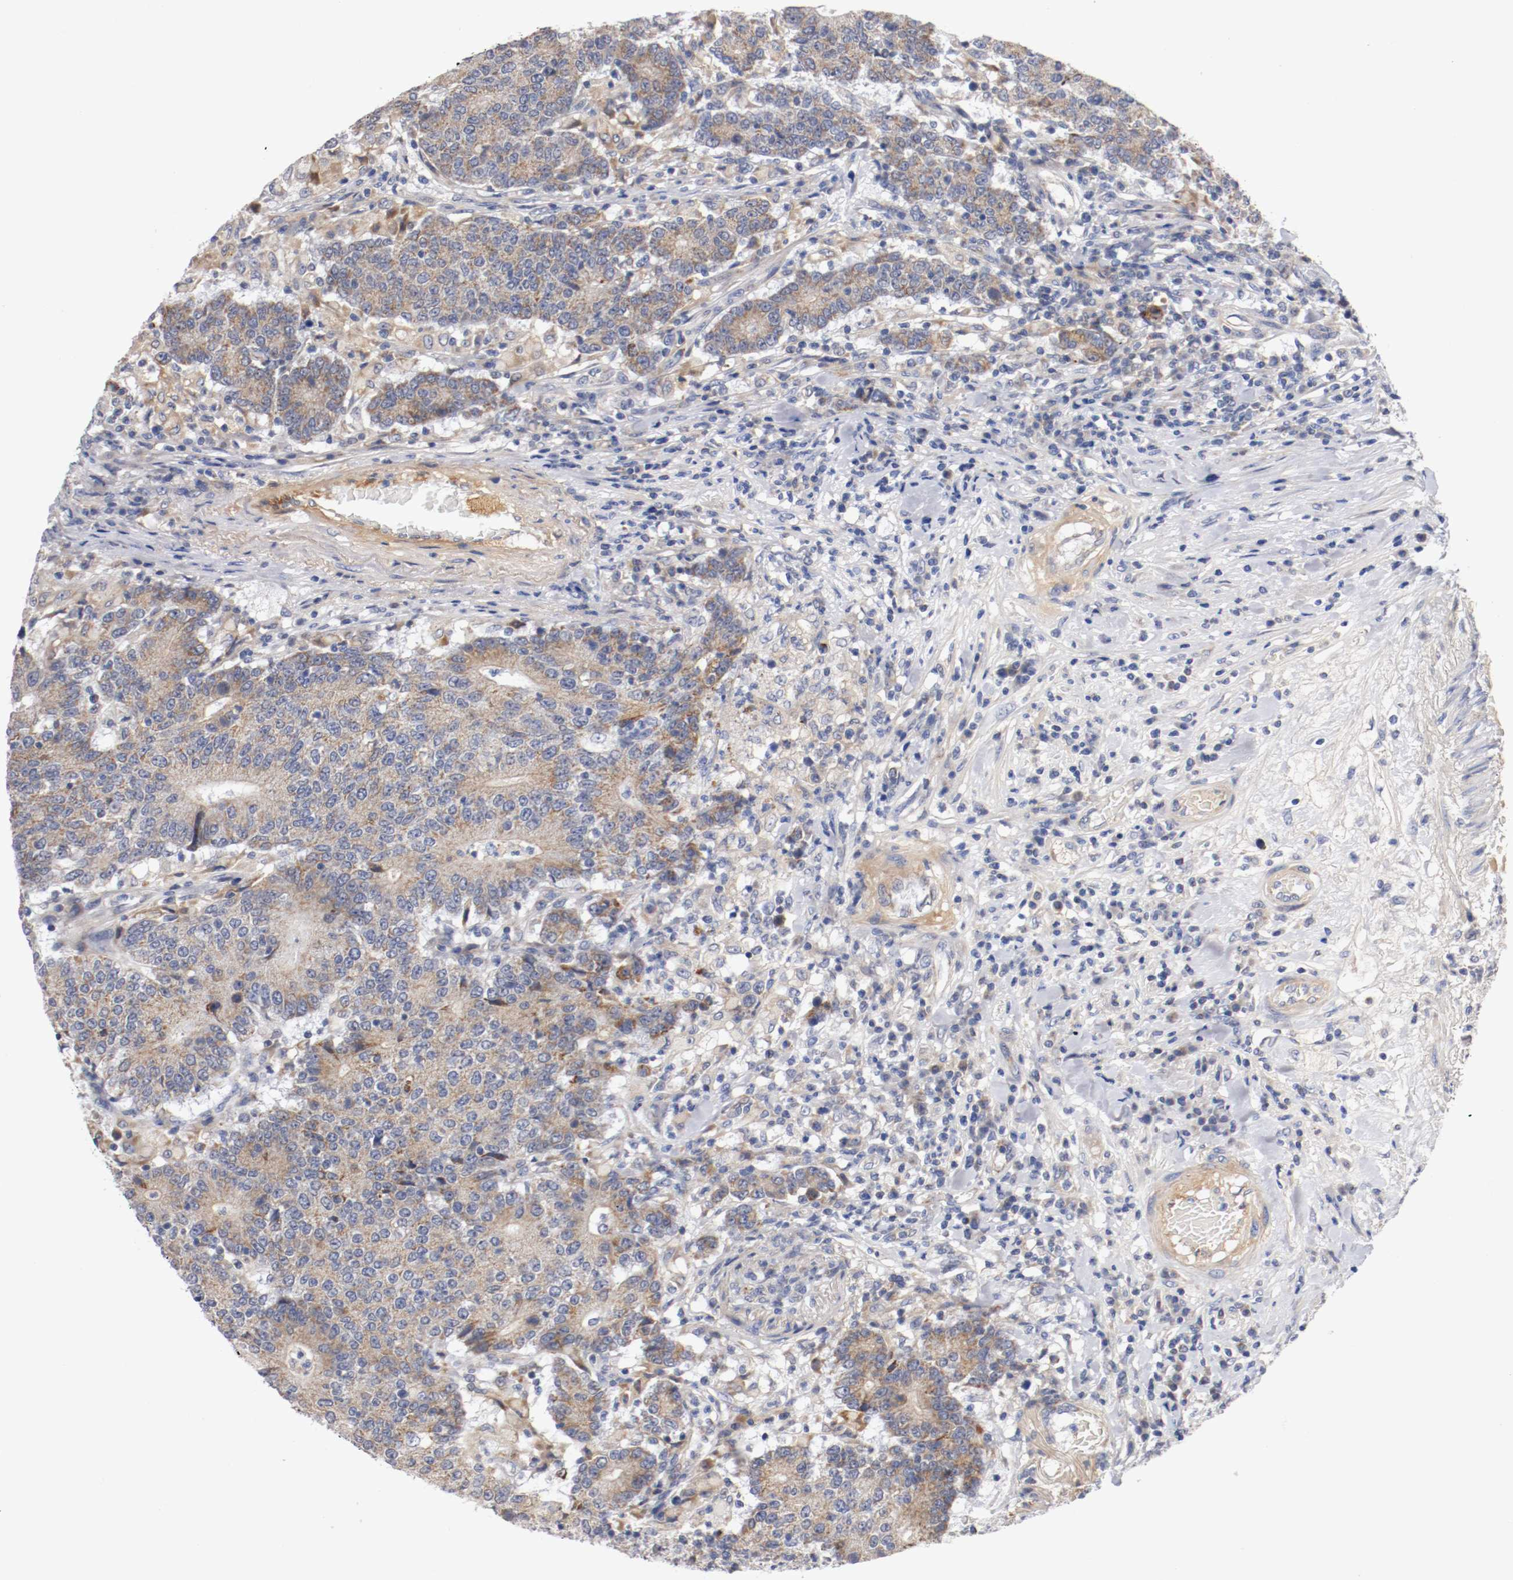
{"staining": {"intensity": "moderate", "quantity": ">75%", "location": "cytoplasmic/membranous"}, "tissue": "colorectal cancer", "cell_type": "Tumor cells", "image_type": "cancer", "snomed": [{"axis": "morphology", "description": "Normal tissue, NOS"}, {"axis": "morphology", "description": "Adenocarcinoma, NOS"}, {"axis": "topography", "description": "Colon"}], "caption": "Colorectal cancer (adenocarcinoma) stained with IHC displays moderate cytoplasmic/membranous expression in about >75% of tumor cells. (Stains: DAB (3,3'-diaminobenzidine) in brown, nuclei in blue, Microscopy: brightfield microscopy at high magnification).", "gene": "PCSK6", "patient": {"sex": "female", "age": 75}}